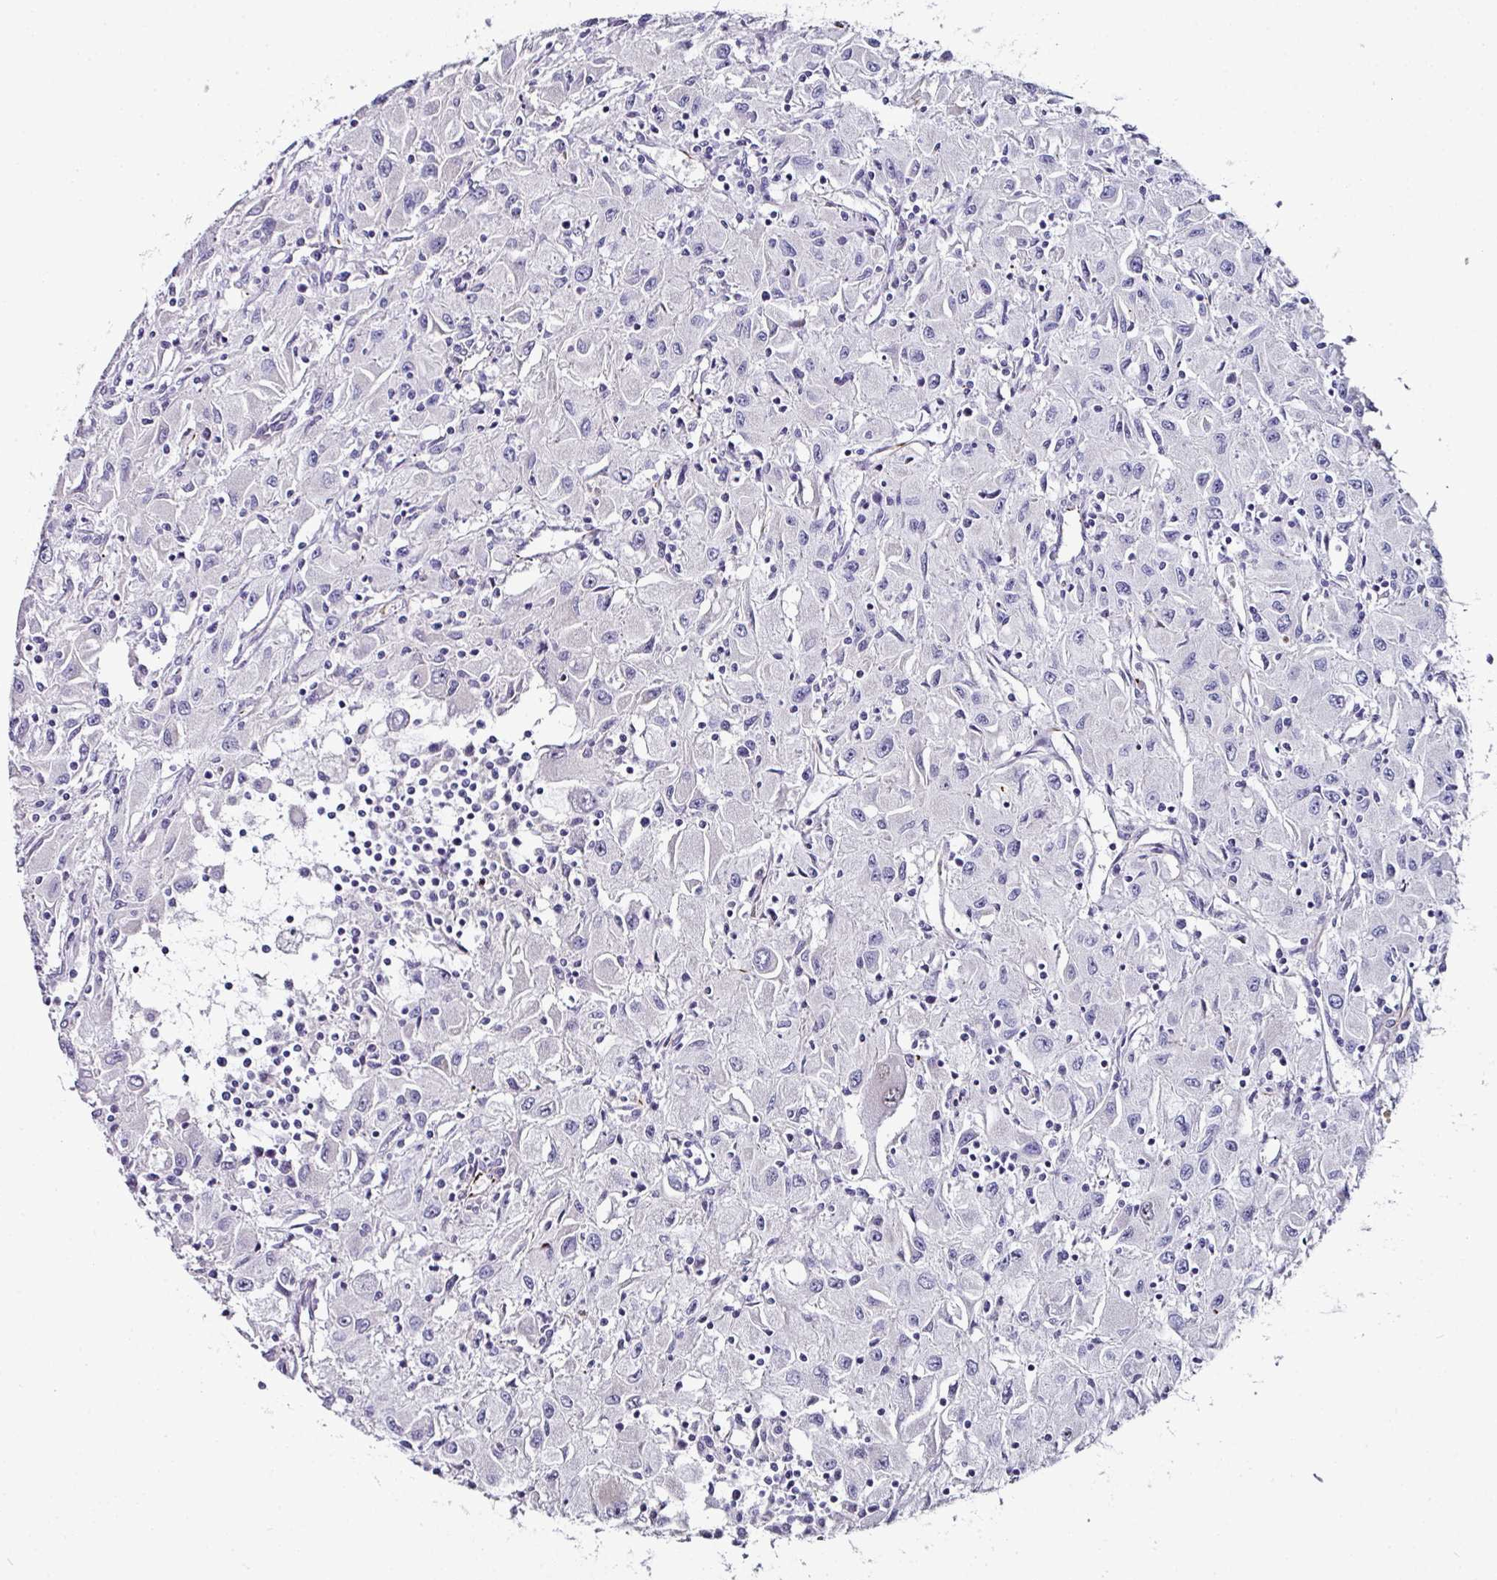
{"staining": {"intensity": "negative", "quantity": "none", "location": "none"}, "tissue": "renal cancer", "cell_type": "Tumor cells", "image_type": "cancer", "snomed": [{"axis": "morphology", "description": "Adenocarcinoma, NOS"}, {"axis": "topography", "description": "Kidney"}], "caption": "High magnification brightfield microscopy of renal cancer (adenocarcinoma) stained with DAB (3,3'-diaminobenzidine) (brown) and counterstained with hematoxylin (blue): tumor cells show no significant expression.", "gene": "TMPRSS9", "patient": {"sex": "female", "age": 67}}